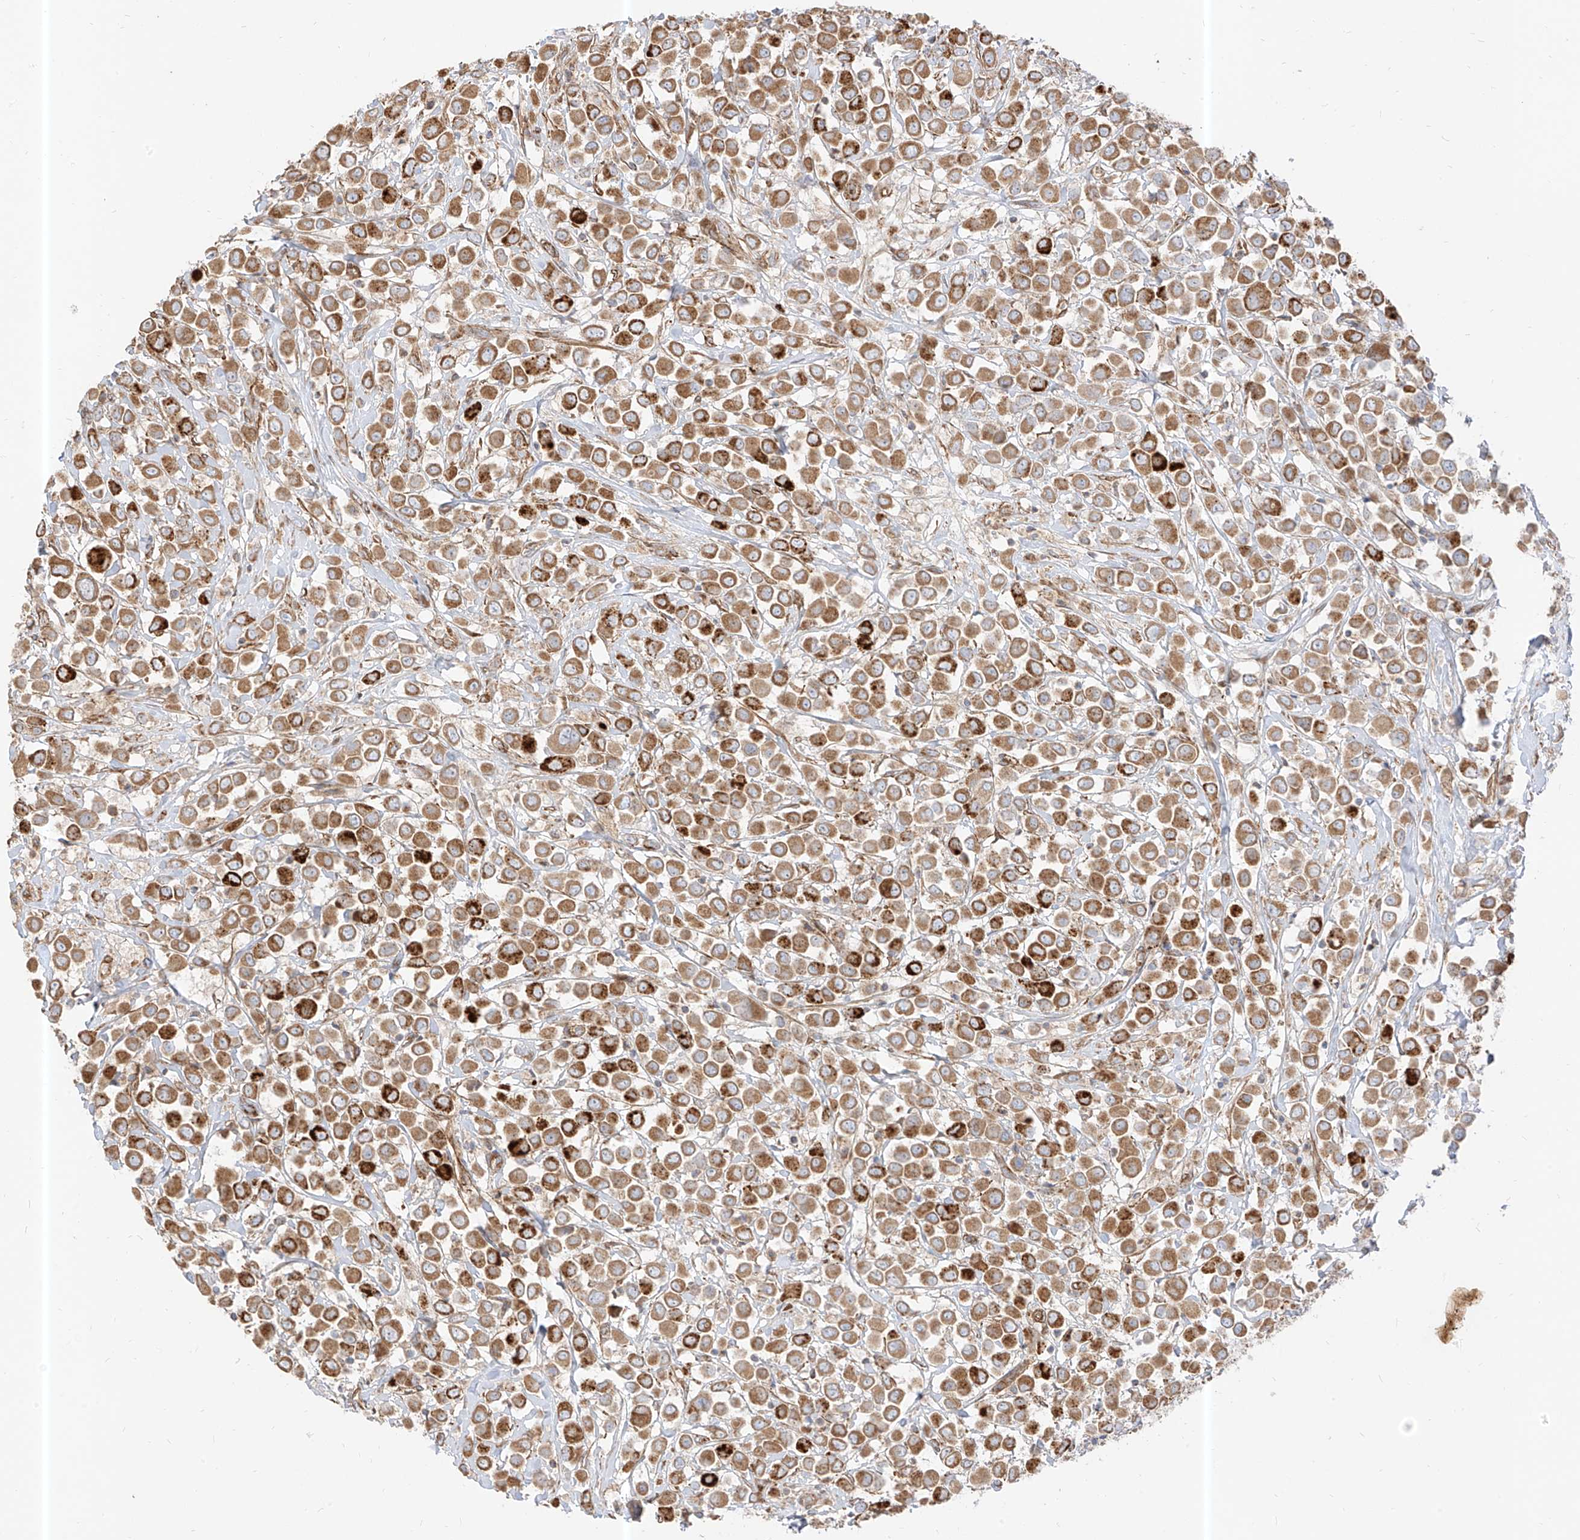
{"staining": {"intensity": "moderate", "quantity": ">75%", "location": "cytoplasmic/membranous"}, "tissue": "breast cancer", "cell_type": "Tumor cells", "image_type": "cancer", "snomed": [{"axis": "morphology", "description": "Duct carcinoma"}, {"axis": "topography", "description": "Breast"}], "caption": "Immunohistochemistry image of neoplastic tissue: breast cancer (infiltrating ductal carcinoma) stained using IHC shows medium levels of moderate protein expression localized specifically in the cytoplasmic/membranous of tumor cells, appearing as a cytoplasmic/membranous brown color.", "gene": "PLCL1", "patient": {"sex": "female", "age": 61}}